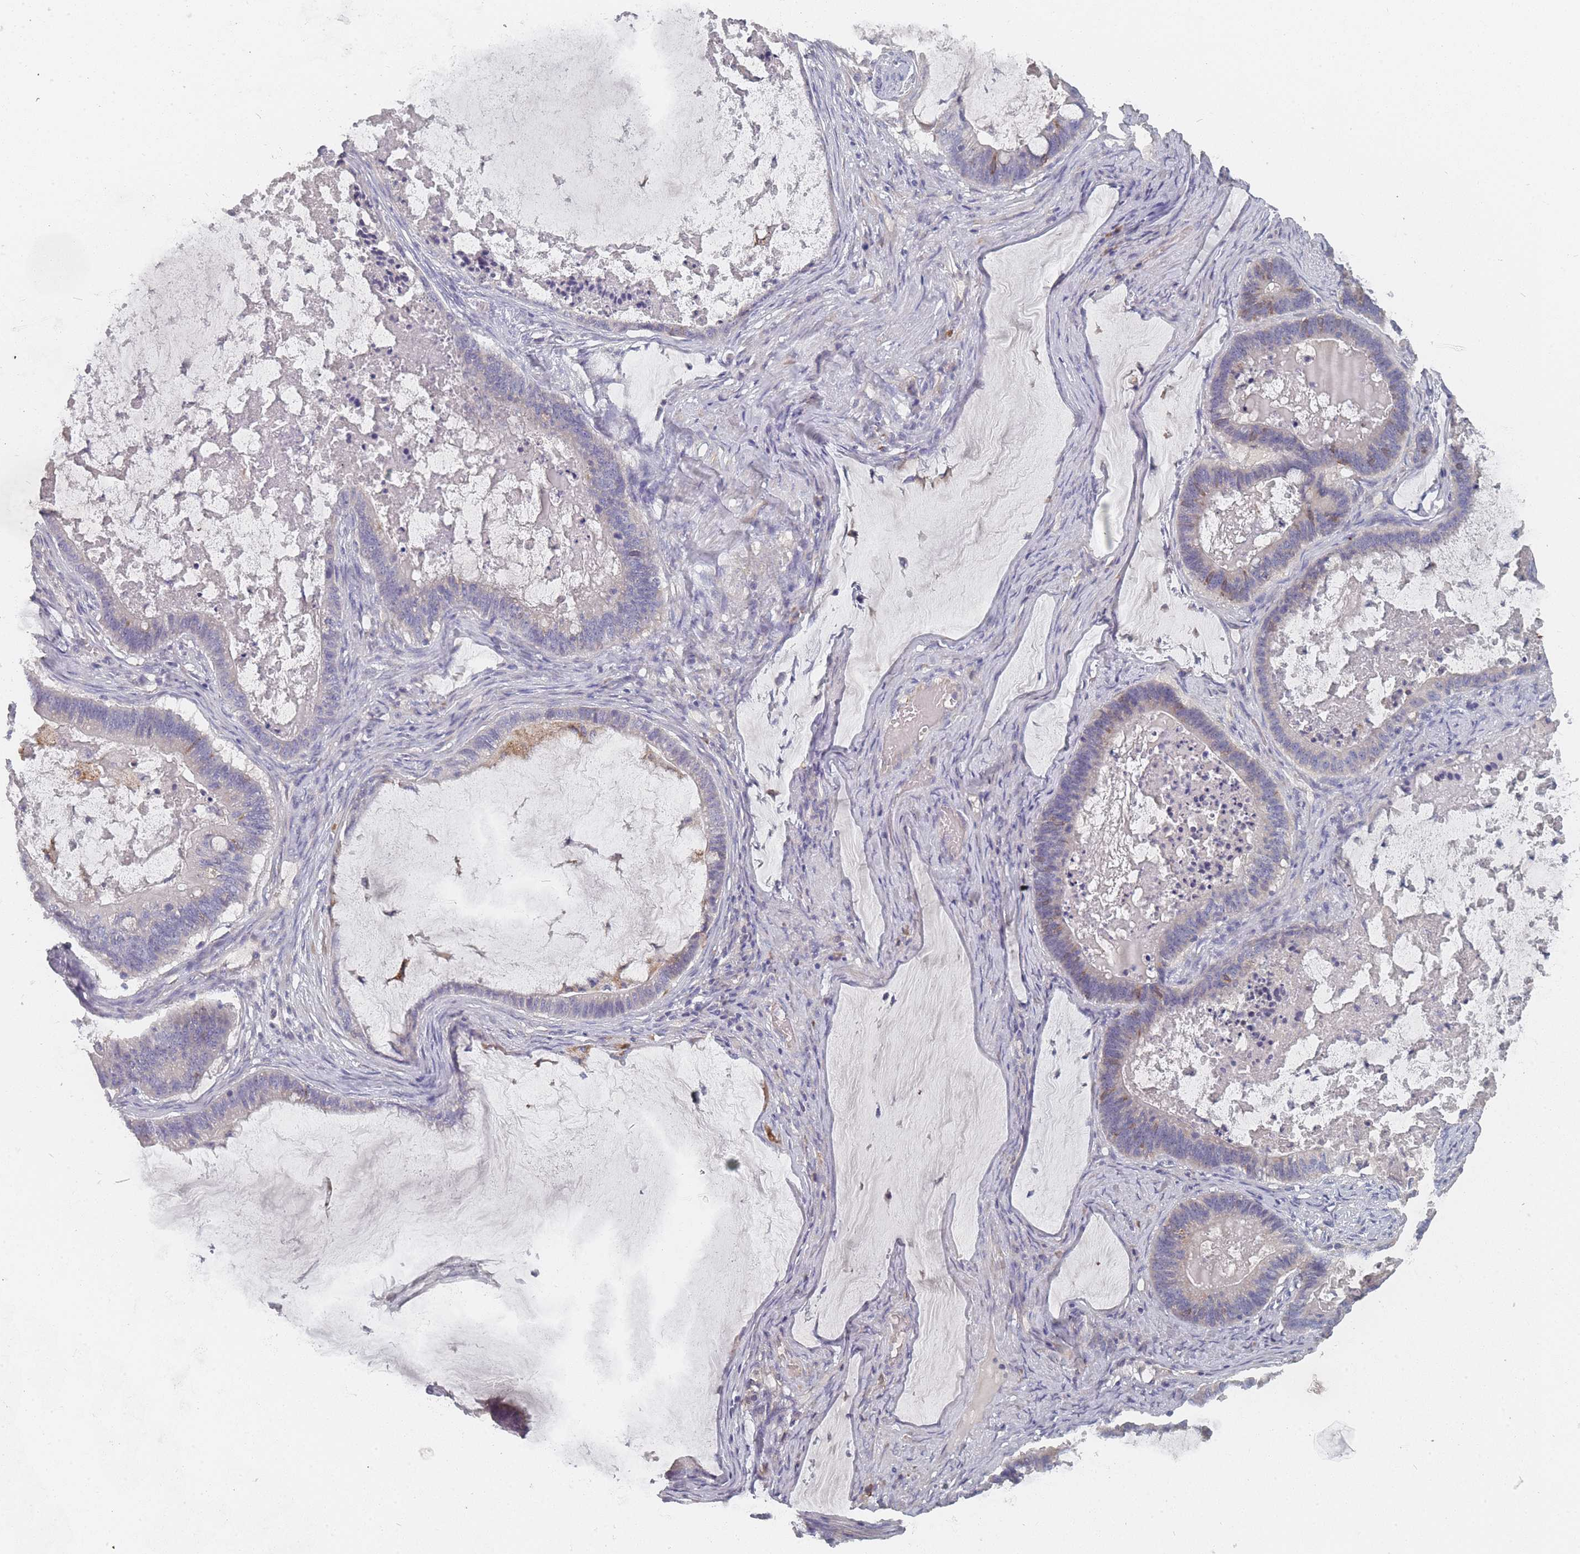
{"staining": {"intensity": "negative", "quantity": "none", "location": "none"}, "tissue": "ovarian cancer", "cell_type": "Tumor cells", "image_type": "cancer", "snomed": [{"axis": "morphology", "description": "Cystadenocarcinoma, mucinous, NOS"}, {"axis": "topography", "description": "Ovary"}], "caption": "A high-resolution micrograph shows immunohistochemistry staining of ovarian cancer, which demonstrates no significant expression in tumor cells.", "gene": "SLC35E4", "patient": {"sex": "female", "age": 61}}